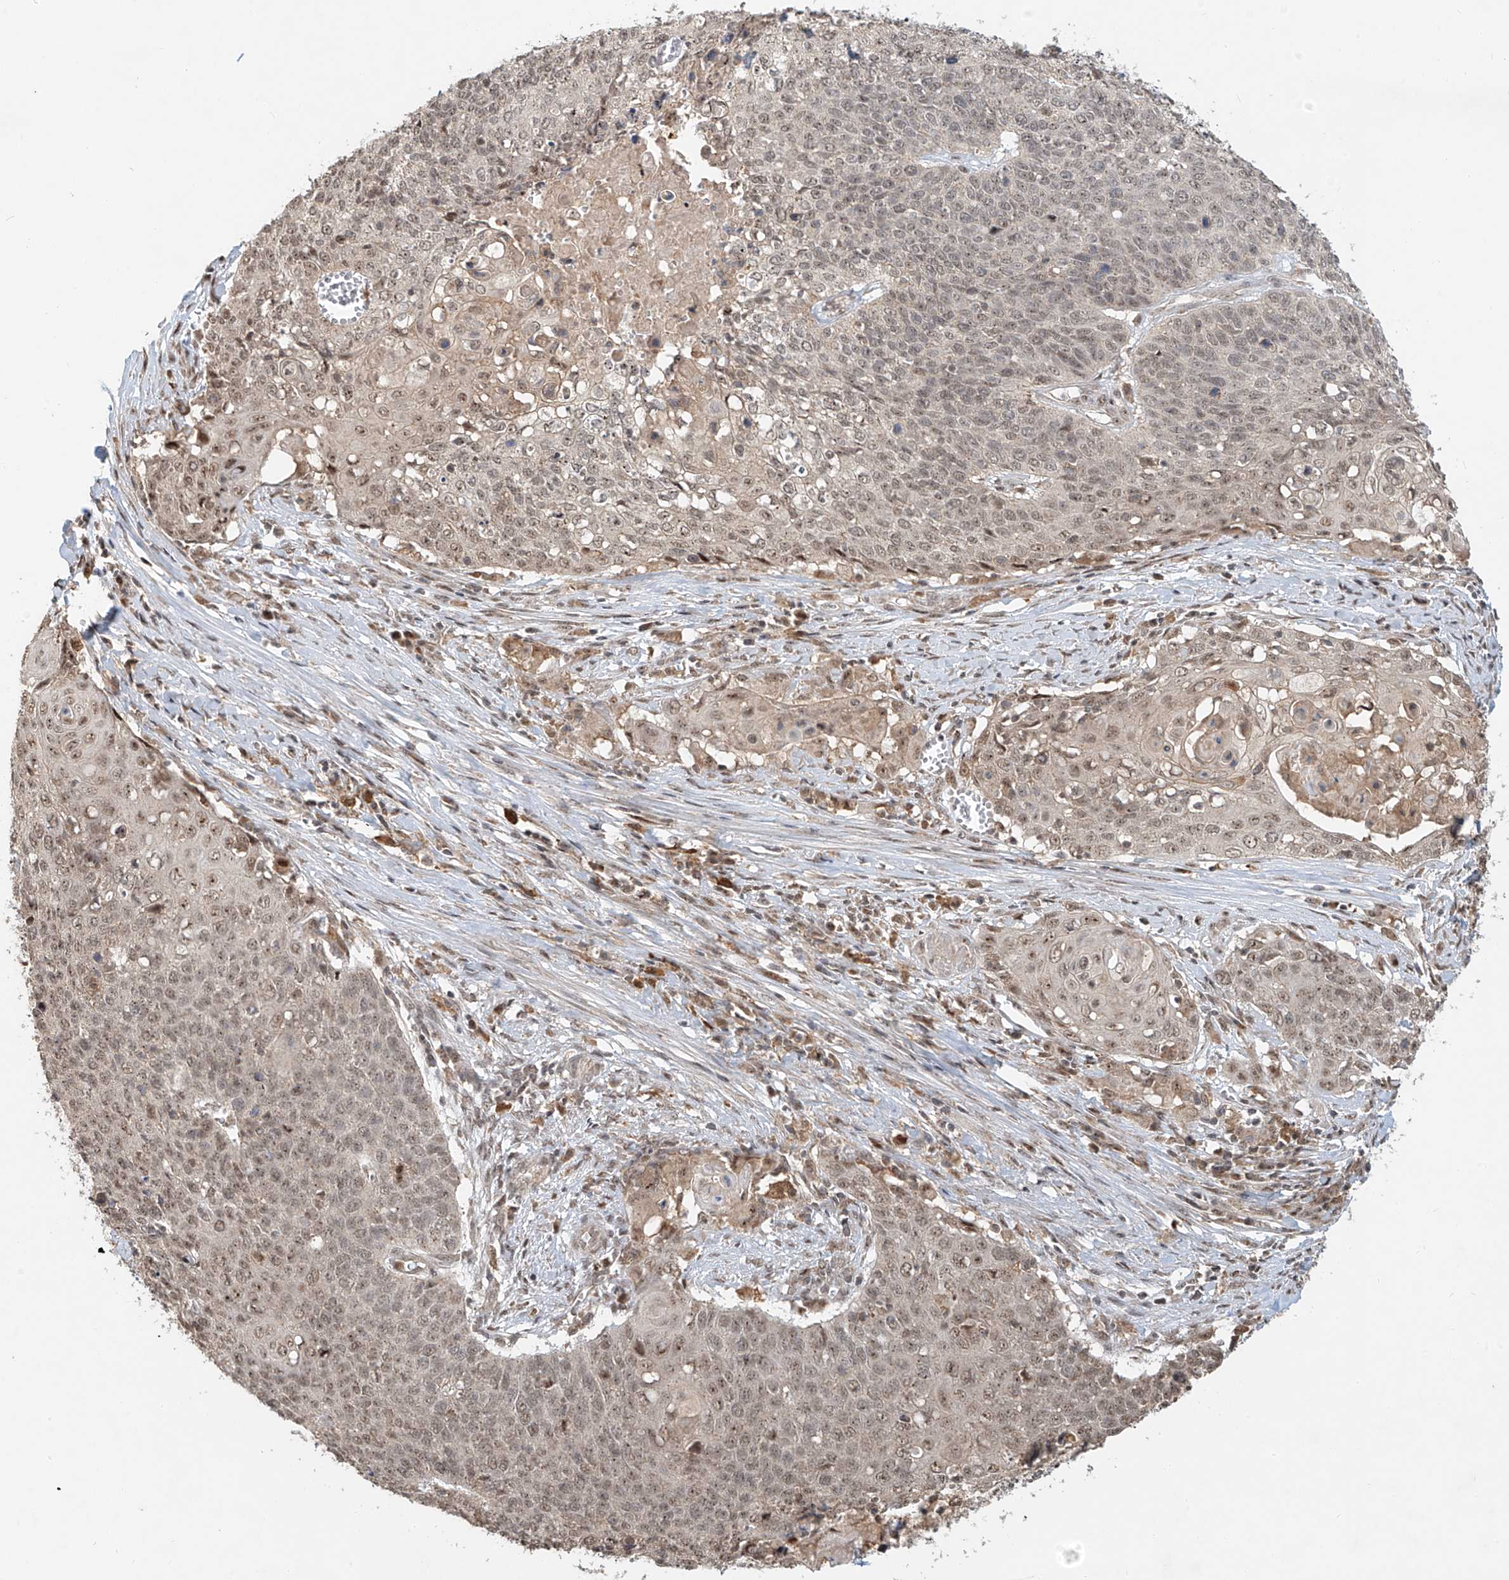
{"staining": {"intensity": "weak", "quantity": "25%-75%", "location": "nuclear"}, "tissue": "cervical cancer", "cell_type": "Tumor cells", "image_type": "cancer", "snomed": [{"axis": "morphology", "description": "Squamous cell carcinoma, NOS"}, {"axis": "topography", "description": "Cervix"}], "caption": "Brown immunohistochemical staining in cervical cancer exhibits weak nuclear positivity in about 25%-75% of tumor cells. The staining is performed using DAB brown chromogen to label protein expression. The nuclei are counter-stained blue using hematoxylin.", "gene": "SYTL3", "patient": {"sex": "female", "age": 39}}